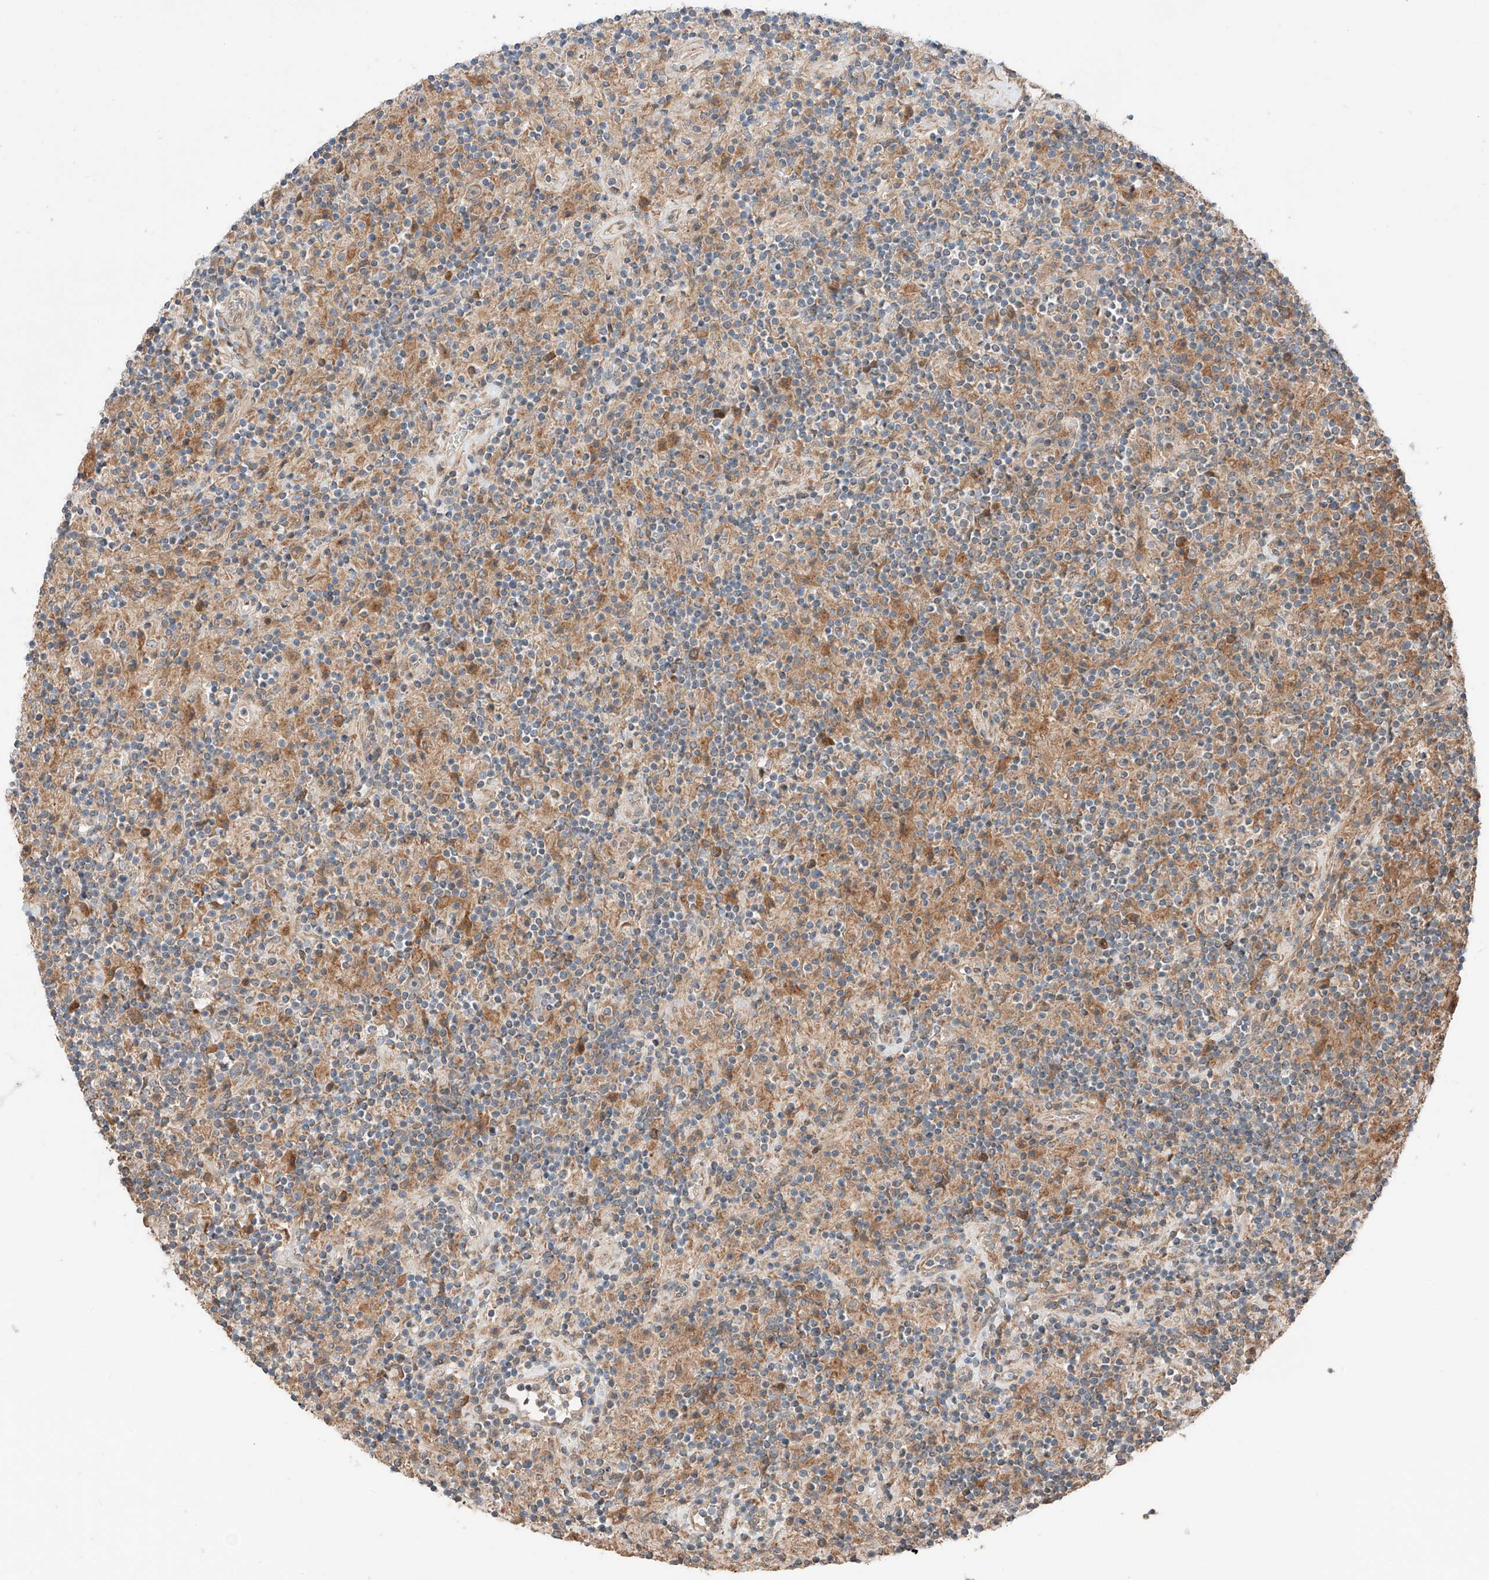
{"staining": {"intensity": "weak", "quantity": "<25%", "location": "cytoplasmic/membranous"}, "tissue": "lymphoma", "cell_type": "Tumor cells", "image_type": "cancer", "snomed": [{"axis": "morphology", "description": "Hodgkin's disease, NOS"}, {"axis": "topography", "description": "Lymph node"}], "caption": "This image is of Hodgkin's disease stained with immunohistochemistry to label a protein in brown with the nuclei are counter-stained blue. There is no staining in tumor cells. The staining was performed using DAB to visualize the protein expression in brown, while the nuclei were stained in blue with hematoxylin (Magnification: 20x).", "gene": "XPNPEP1", "patient": {"sex": "male", "age": 70}}